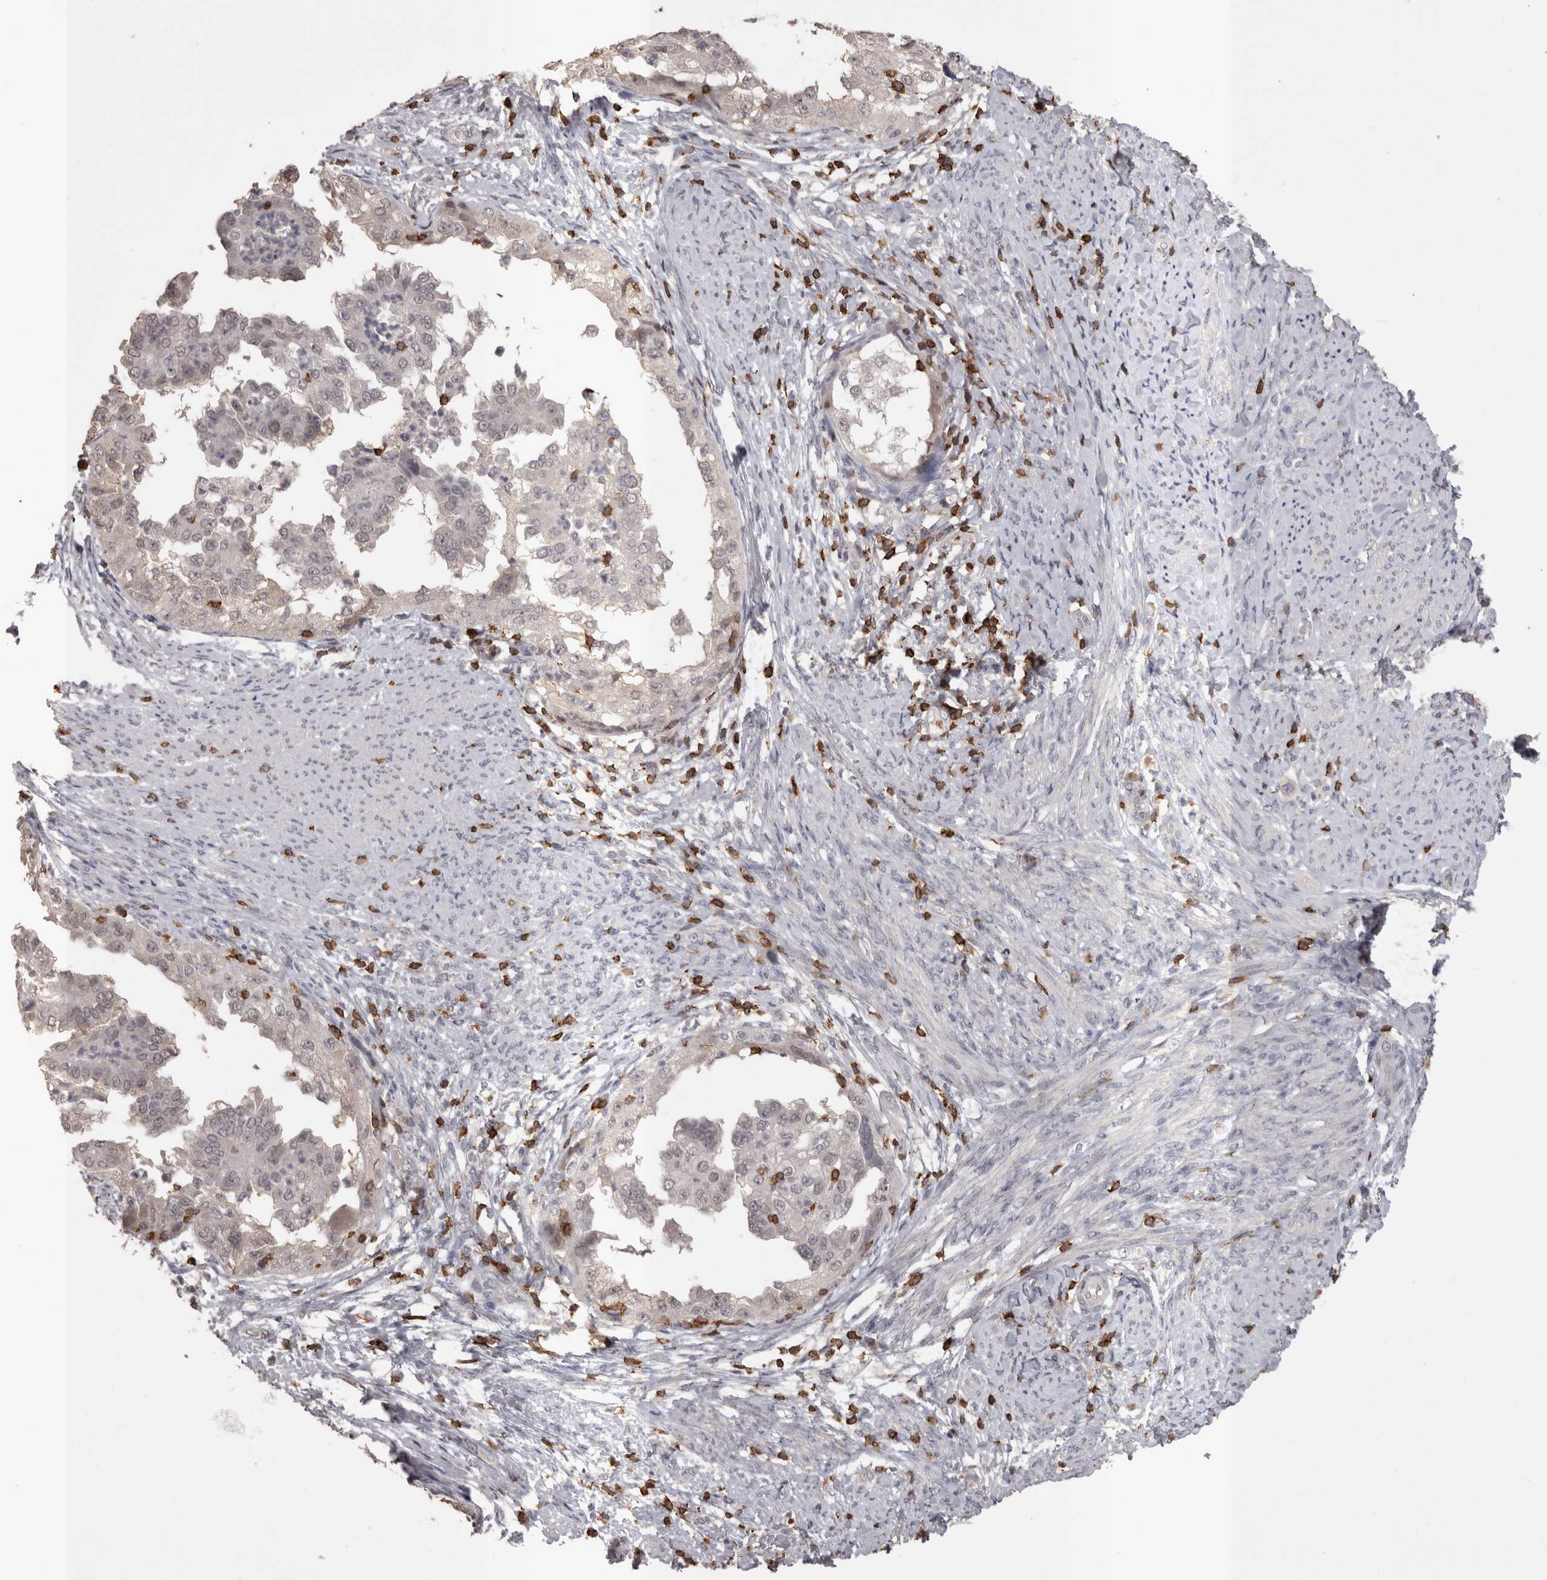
{"staining": {"intensity": "negative", "quantity": "none", "location": "none"}, "tissue": "endometrial cancer", "cell_type": "Tumor cells", "image_type": "cancer", "snomed": [{"axis": "morphology", "description": "Adenocarcinoma, NOS"}, {"axis": "topography", "description": "Endometrium"}], "caption": "Photomicrograph shows no significant protein positivity in tumor cells of endometrial adenocarcinoma.", "gene": "SKAP1", "patient": {"sex": "female", "age": 85}}